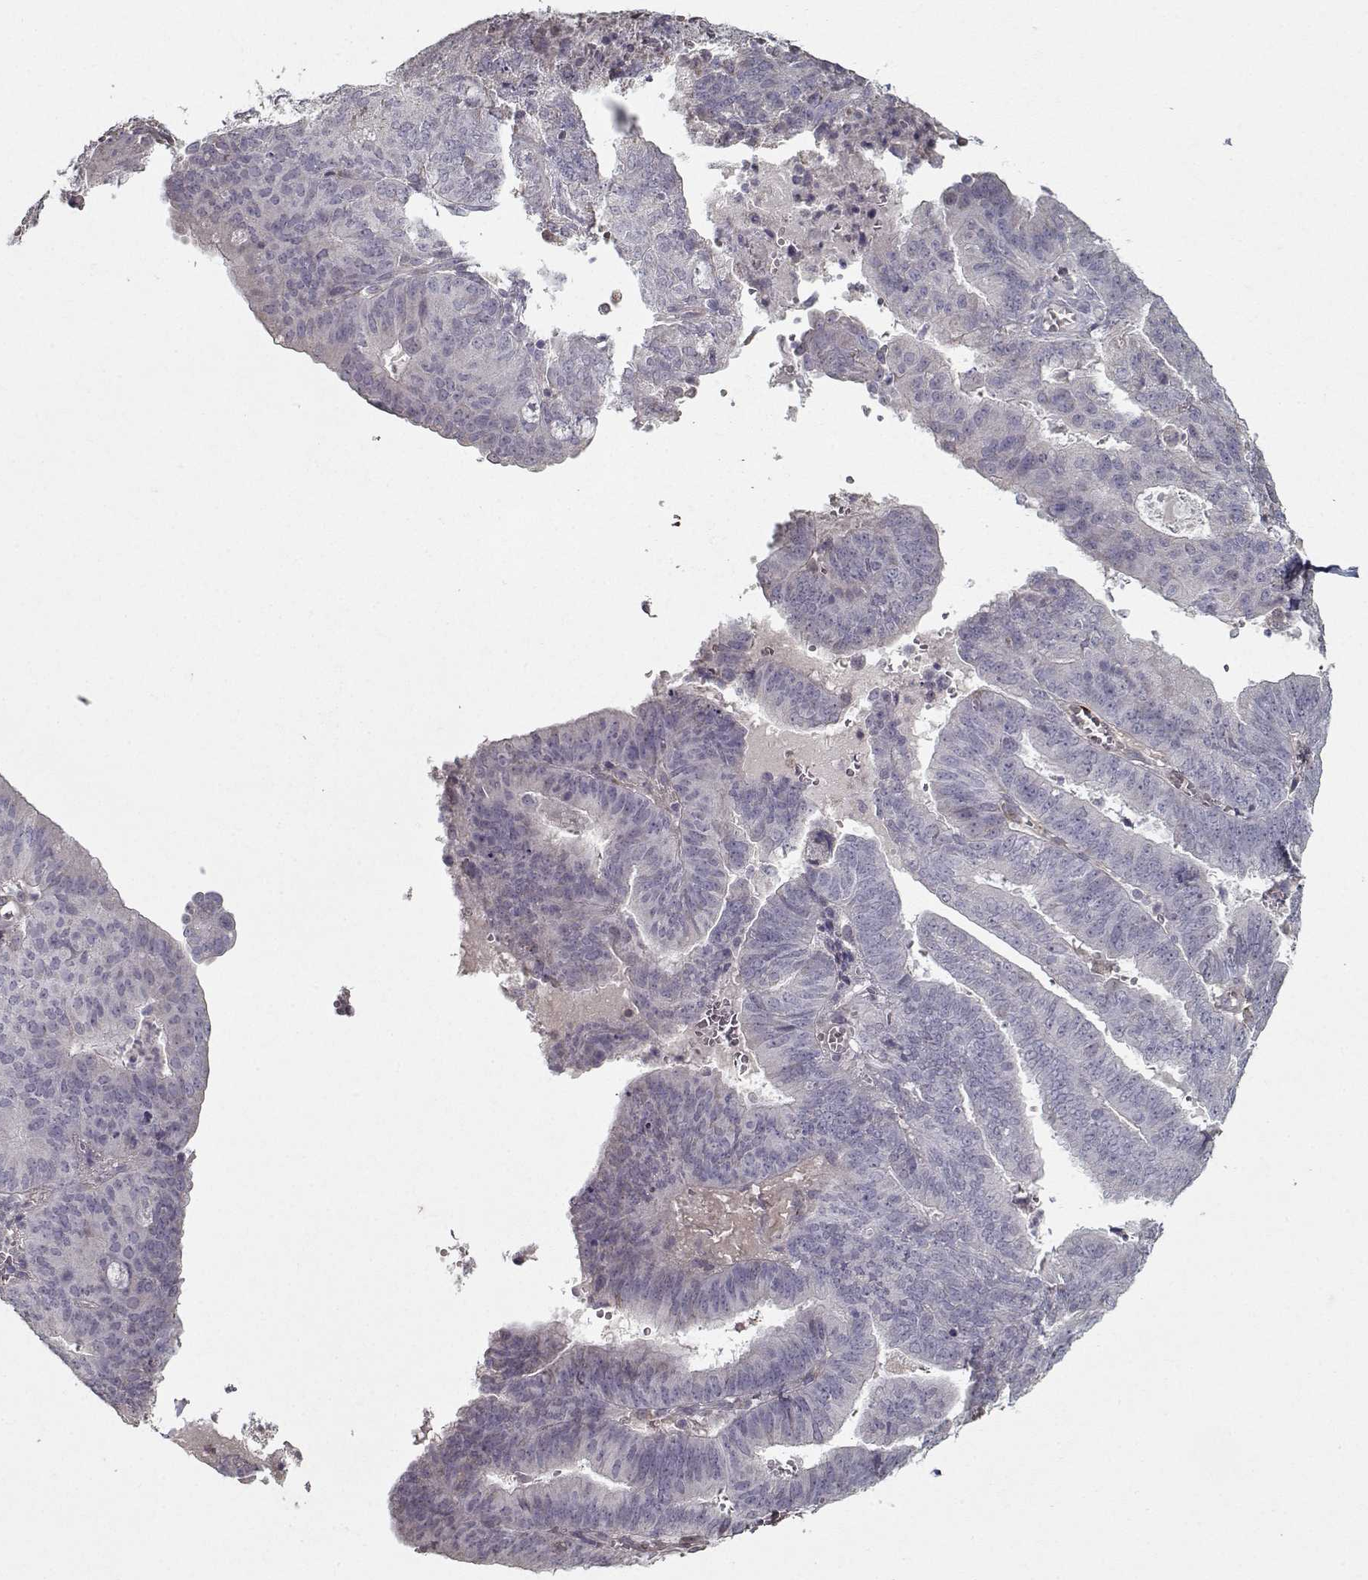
{"staining": {"intensity": "negative", "quantity": "none", "location": "none"}, "tissue": "endometrial cancer", "cell_type": "Tumor cells", "image_type": "cancer", "snomed": [{"axis": "morphology", "description": "Adenocarcinoma, NOS"}, {"axis": "topography", "description": "Endometrium"}], "caption": "A high-resolution image shows immunohistochemistry (IHC) staining of endometrial adenocarcinoma, which demonstrates no significant expression in tumor cells.", "gene": "LAMA2", "patient": {"sex": "female", "age": 82}}